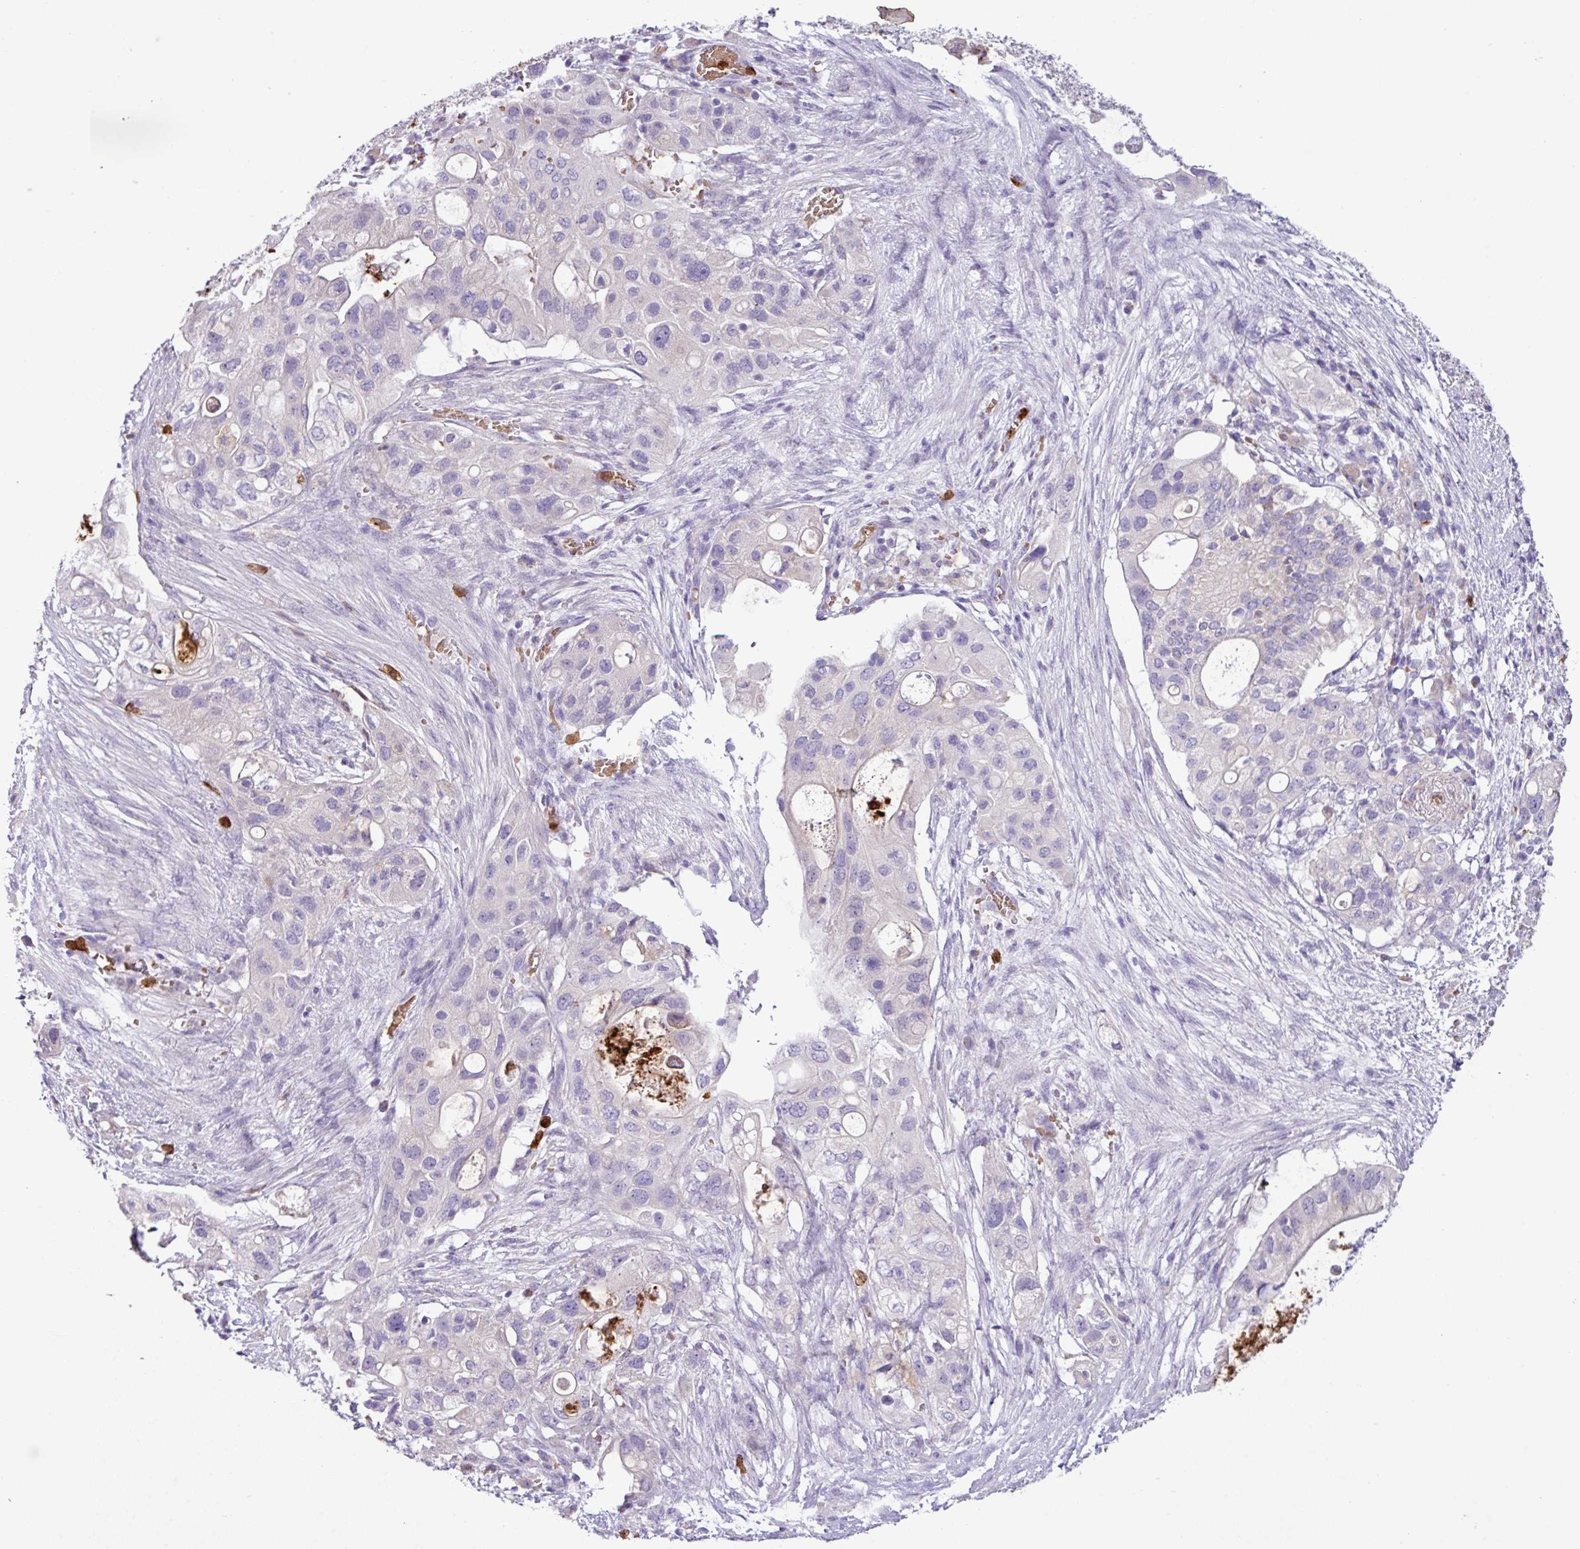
{"staining": {"intensity": "negative", "quantity": "none", "location": "none"}, "tissue": "pancreatic cancer", "cell_type": "Tumor cells", "image_type": "cancer", "snomed": [{"axis": "morphology", "description": "Adenocarcinoma, NOS"}, {"axis": "topography", "description": "Pancreas"}], "caption": "IHC image of pancreatic cancer (adenocarcinoma) stained for a protein (brown), which shows no staining in tumor cells.", "gene": "MGAT4B", "patient": {"sex": "female", "age": 72}}